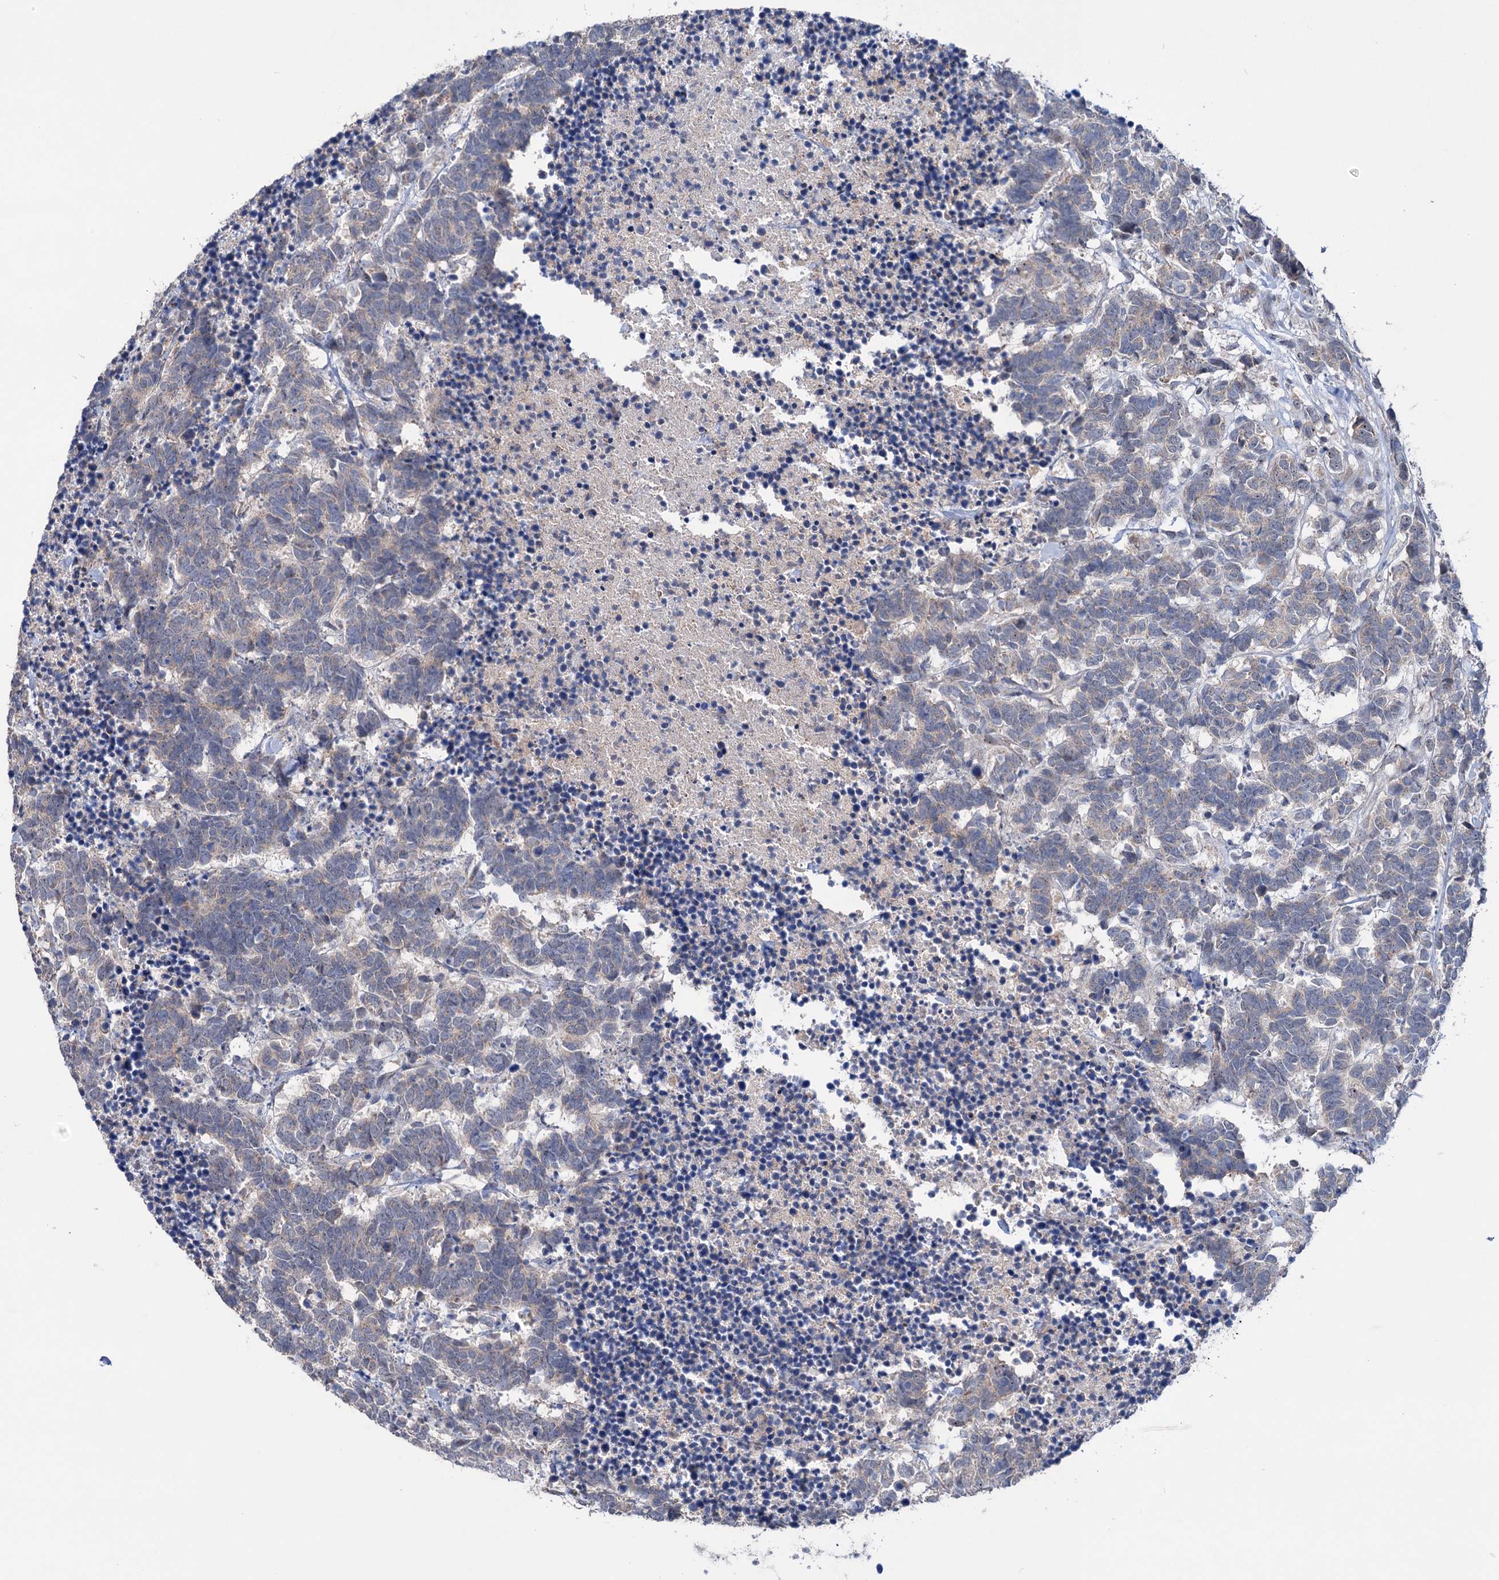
{"staining": {"intensity": "weak", "quantity": "<25%", "location": "cytoplasmic/membranous"}, "tissue": "carcinoid", "cell_type": "Tumor cells", "image_type": "cancer", "snomed": [{"axis": "morphology", "description": "Carcinoma, NOS"}, {"axis": "morphology", "description": "Carcinoid, malignant, NOS"}, {"axis": "topography", "description": "Urinary bladder"}], "caption": "A histopathology image of carcinoid stained for a protein shows no brown staining in tumor cells.", "gene": "HTR3B", "patient": {"sex": "male", "age": 57}}